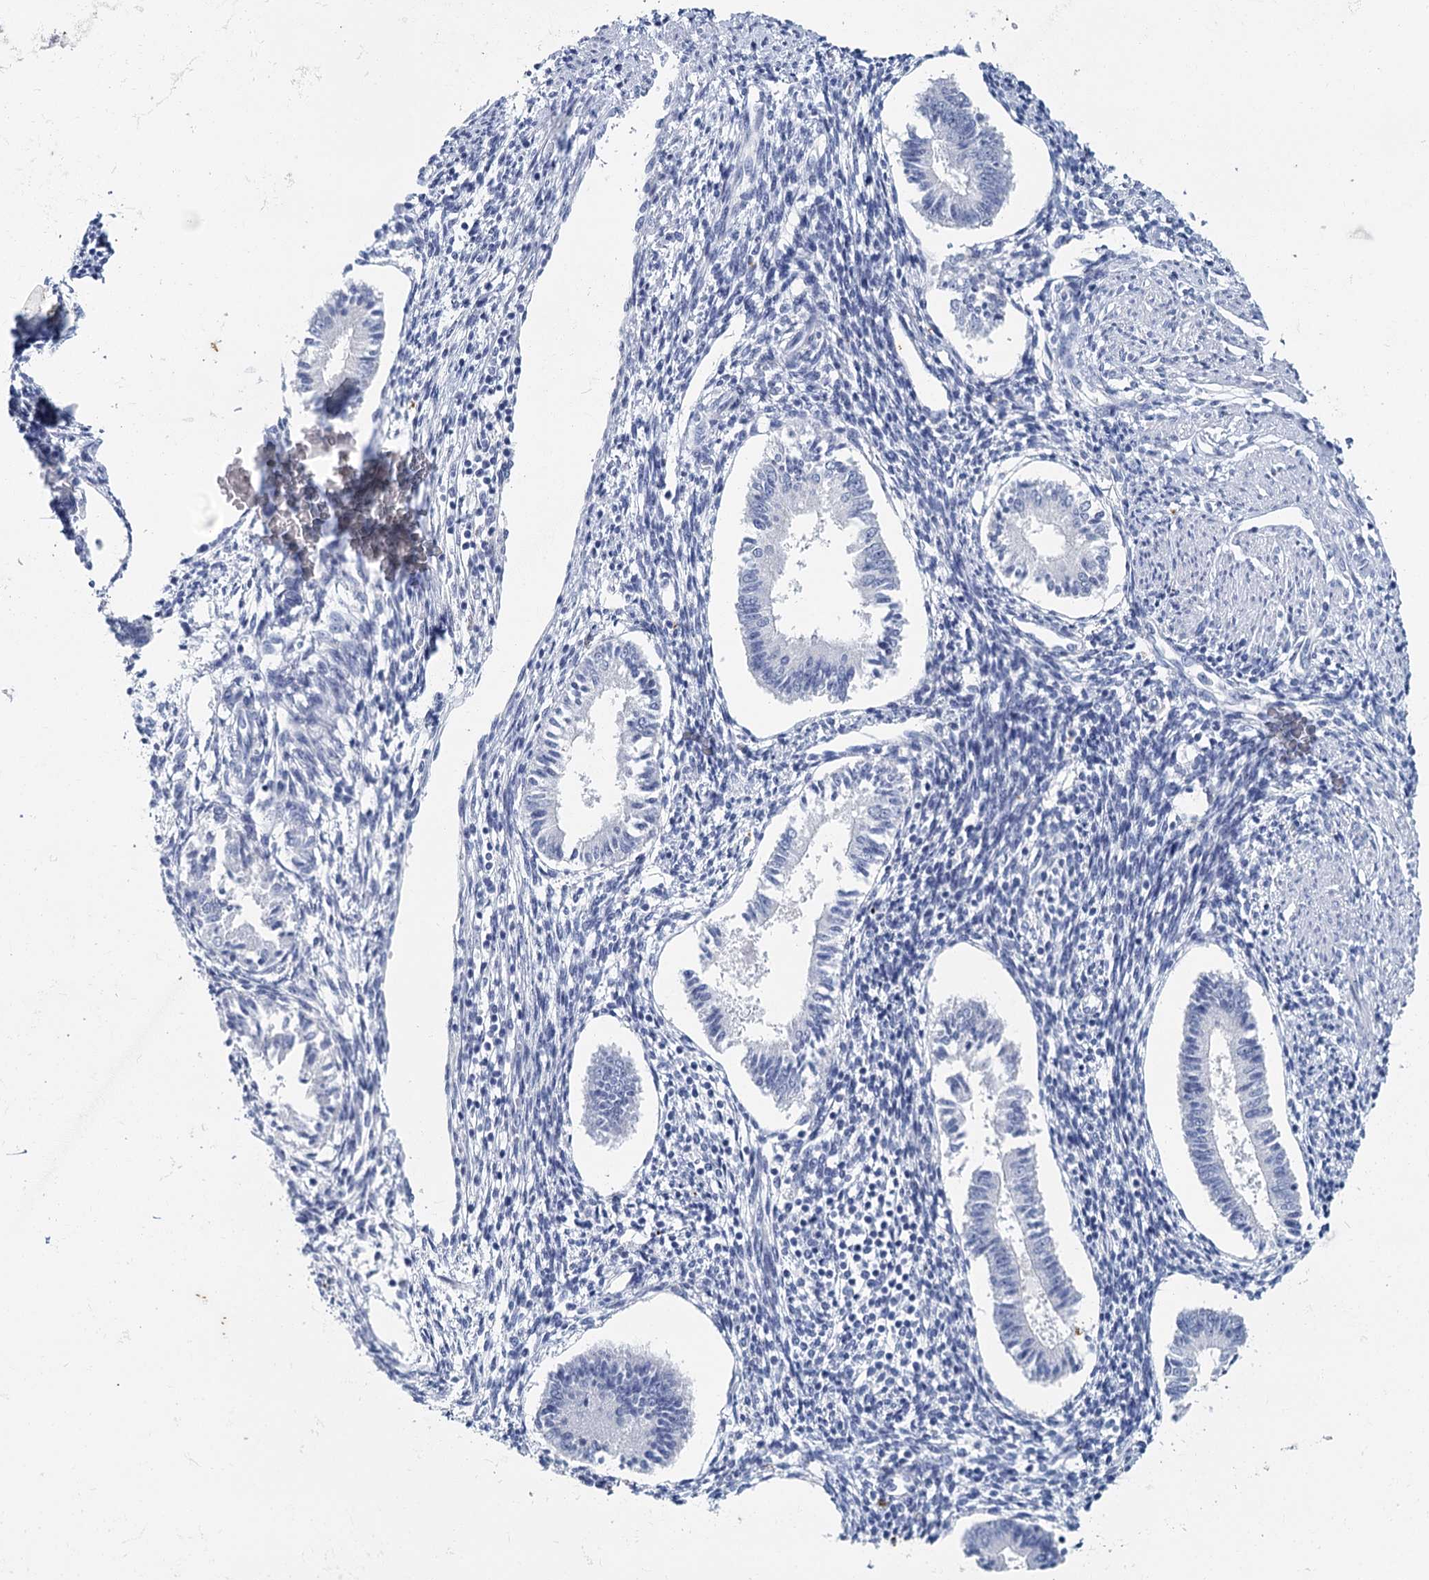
{"staining": {"intensity": "negative", "quantity": "none", "location": "none"}, "tissue": "endometrium", "cell_type": "Cells in endometrial stroma", "image_type": "normal", "snomed": [{"axis": "morphology", "description": "Normal tissue, NOS"}, {"axis": "topography", "description": "Uterus"}, {"axis": "topography", "description": "Endometrium"}], "caption": "Protein analysis of normal endometrium demonstrates no significant expression in cells in endometrial stroma.", "gene": "METTL7B", "patient": {"sex": "female", "age": 48}}